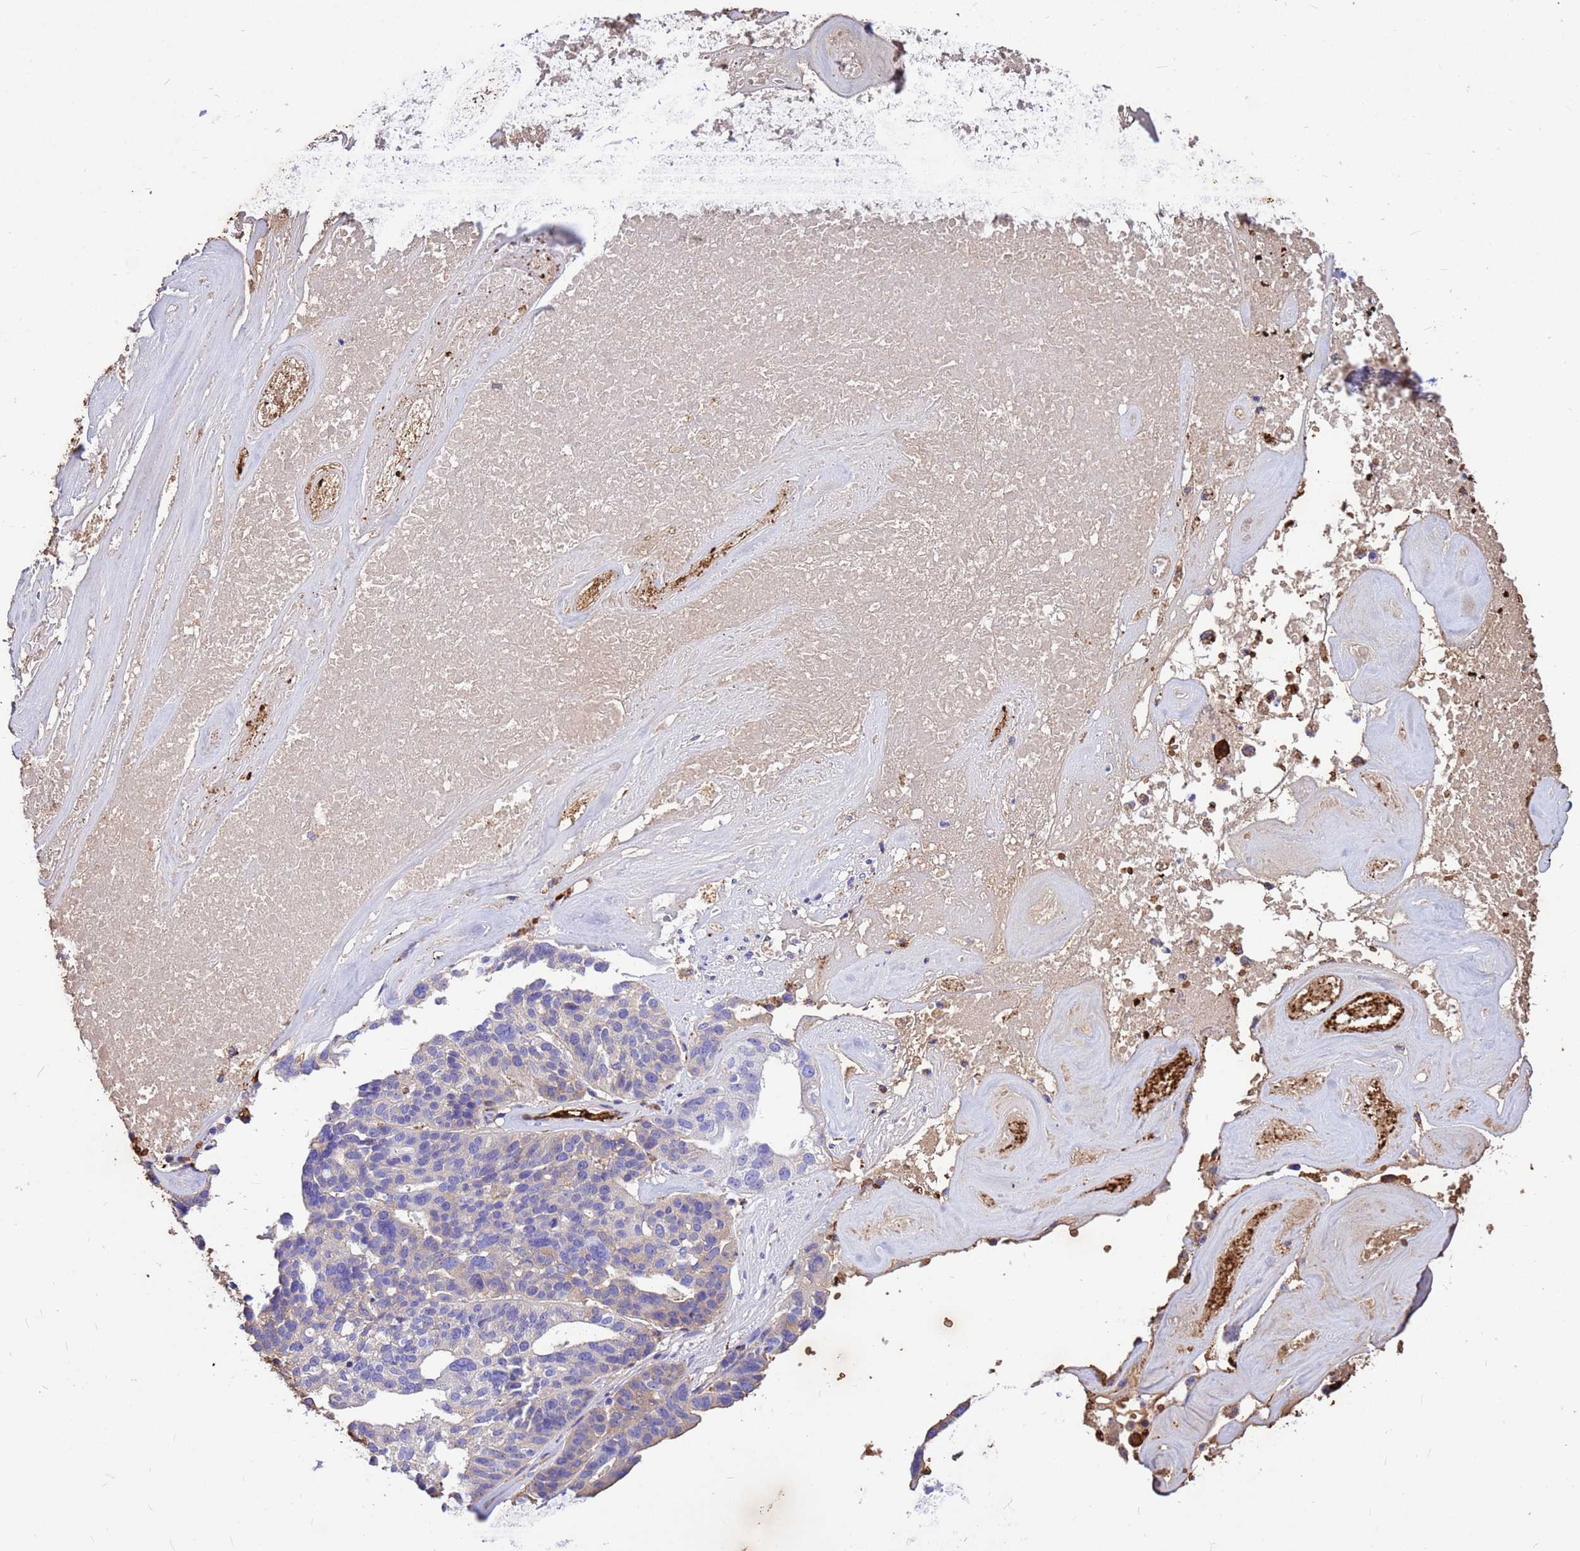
{"staining": {"intensity": "weak", "quantity": "<25%", "location": "cytoplasmic/membranous"}, "tissue": "ovarian cancer", "cell_type": "Tumor cells", "image_type": "cancer", "snomed": [{"axis": "morphology", "description": "Cystadenocarcinoma, serous, NOS"}, {"axis": "topography", "description": "Ovary"}], "caption": "Ovarian cancer stained for a protein using immunohistochemistry displays no staining tumor cells.", "gene": "HBA2", "patient": {"sex": "female", "age": 59}}